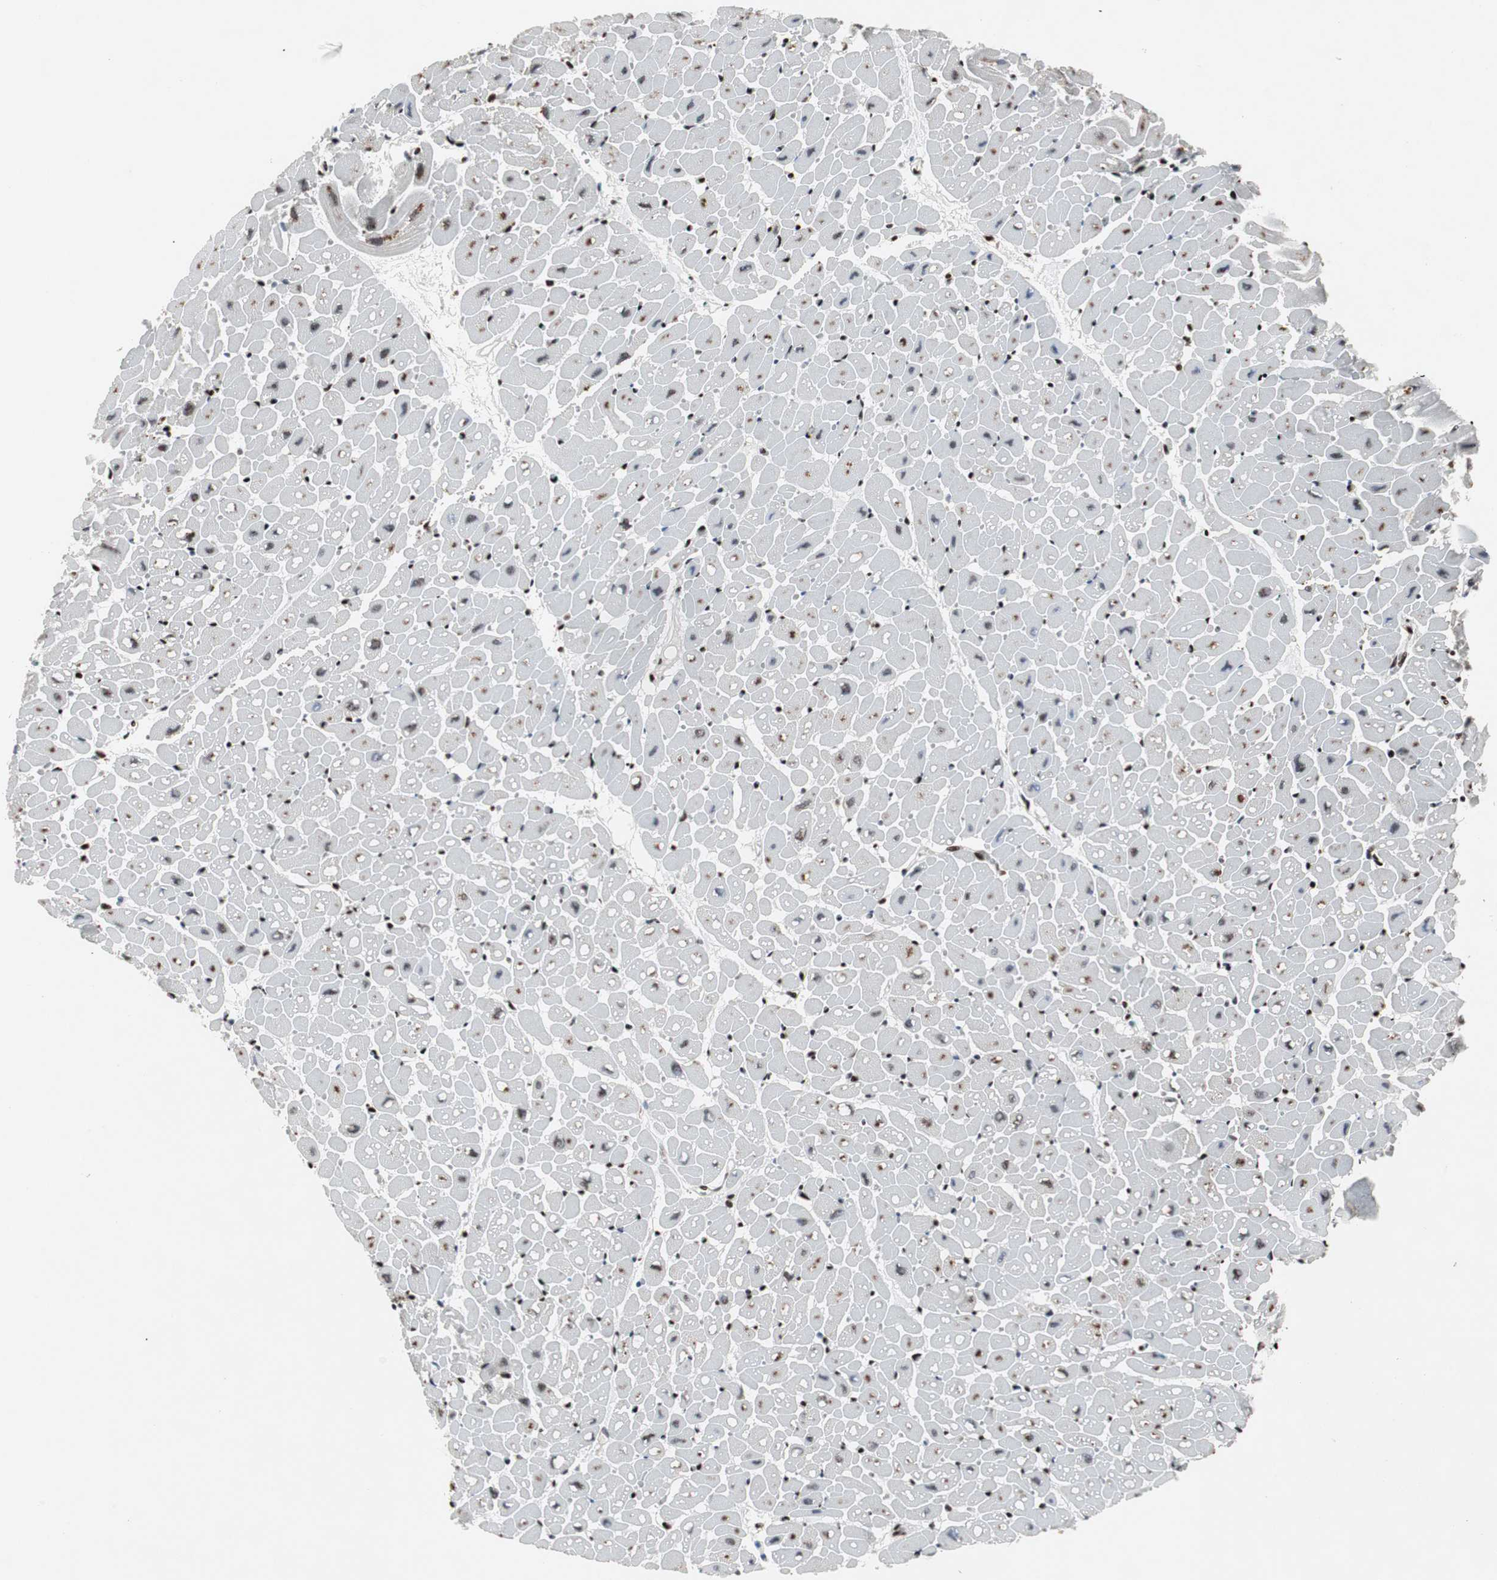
{"staining": {"intensity": "strong", "quantity": "<25%", "location": "cytoplasmic/membranous,nuclear"}, "tissue": "heart muscle", "cell_type": "Cardiomyocytes", "image_type": "normal", "snomed": [{"axis": "morphology", "description": "Normal tissue, NOS"}, {"axis": "topography", "description": "Heart"}], "caption": "Cardiomyocytes display medium levels of strong cytoplasmic/membranous,nuclear staining in approximately <25% of cells in benign heart muscle.", "gene": "GRK2", "patient": {"sex": "male", "age": 45}}